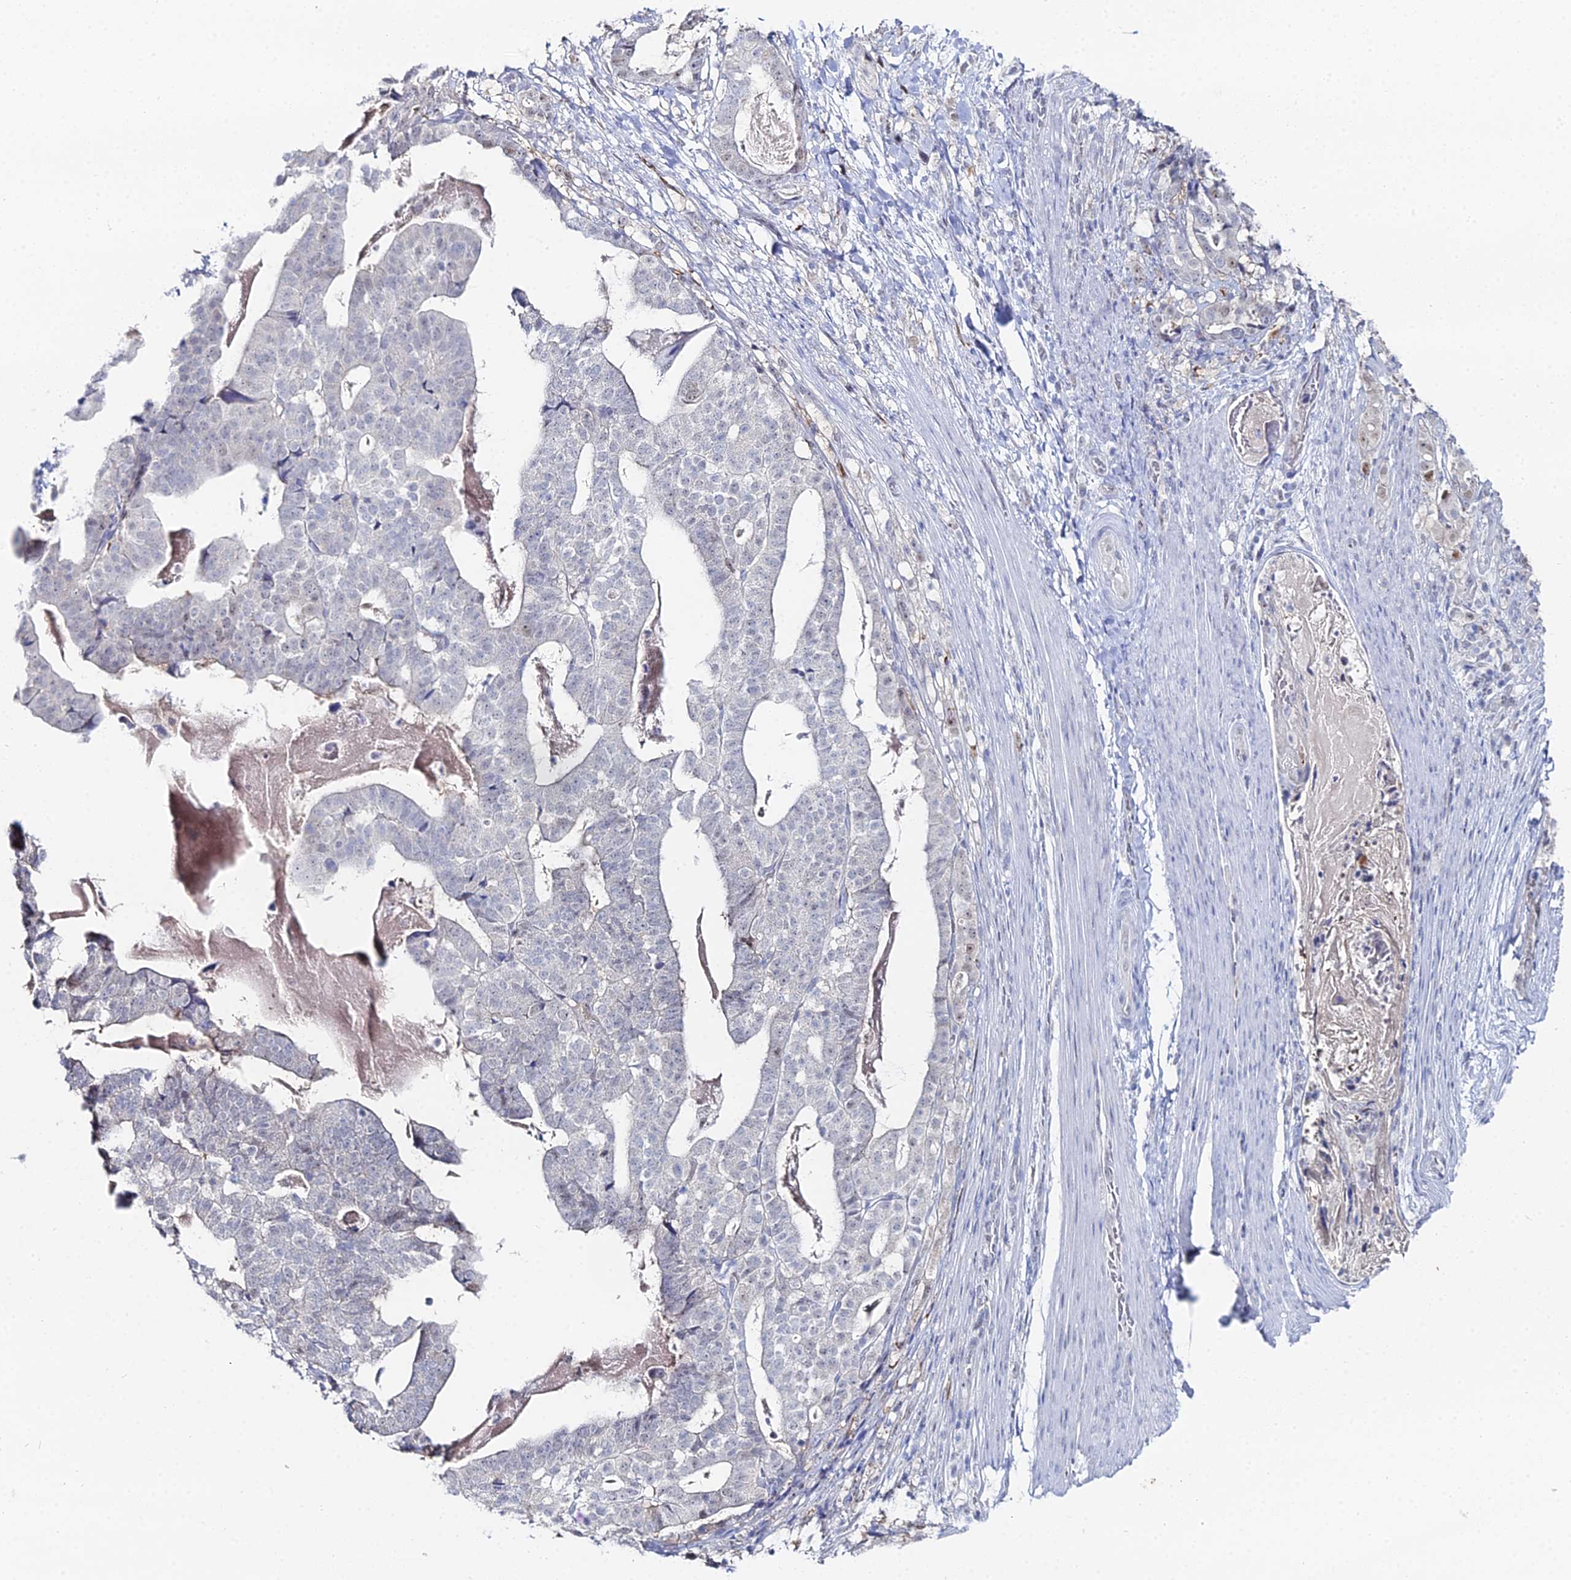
{"staining": {"intensity": "negative", "quantity": "none", "location": "none"}, "tissue": "stomach cancer", "cell_type": "Tumor cells", "image_type": "cancer", "snomed": [{"axis": "morphology", "description": "Adenocarcinoma, NOS"}, {"axis": "topography", "description": "Stomach"}], "caption": "Immunohistochemistry of stomach cancer reveals no expression in tumor cells. (DAB immunohistochemistry (IHC), high magnification).", "gene": "THAP4", "patient": {"sex": "male", "age": 48}}